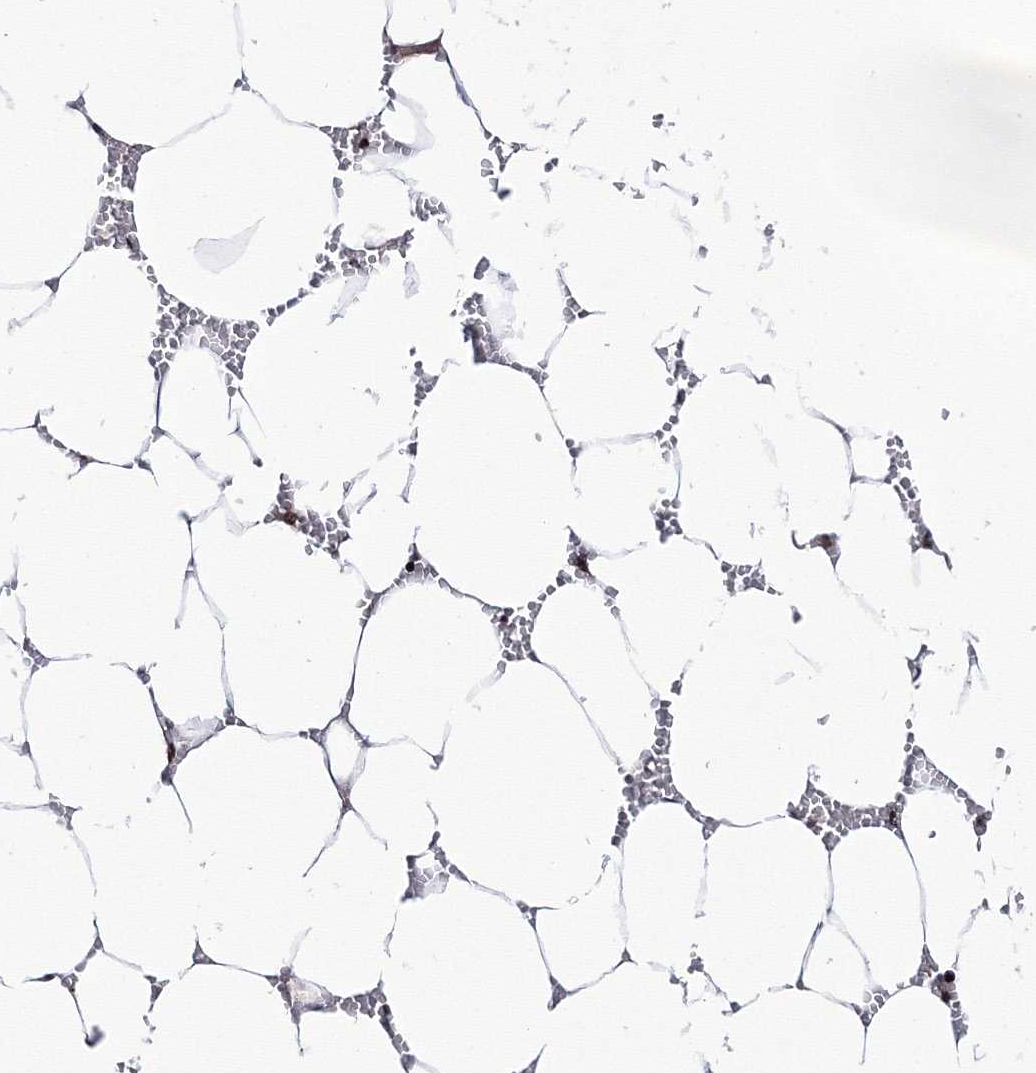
{"staining": {"intensity": "moderate", "quantity": "<25%", "location": "nuclear"}, "tissue": "bone marrow", "cell_type": "Hematopoietic cells", "image_type": "normal", "snomed": [{"axis": "morphology", "description": "Normal tissue, NOS"}, {"axis": "topography", "description": "Bone marrow"}], "caption": "Unremarkable bone marrow demonstrates moderate nuclear positivity in about <25% of hematopoietic cells Nuclei are stained in blue..", "gene": "TATDN2", "patient": {"sex": "male", "age": 70}}